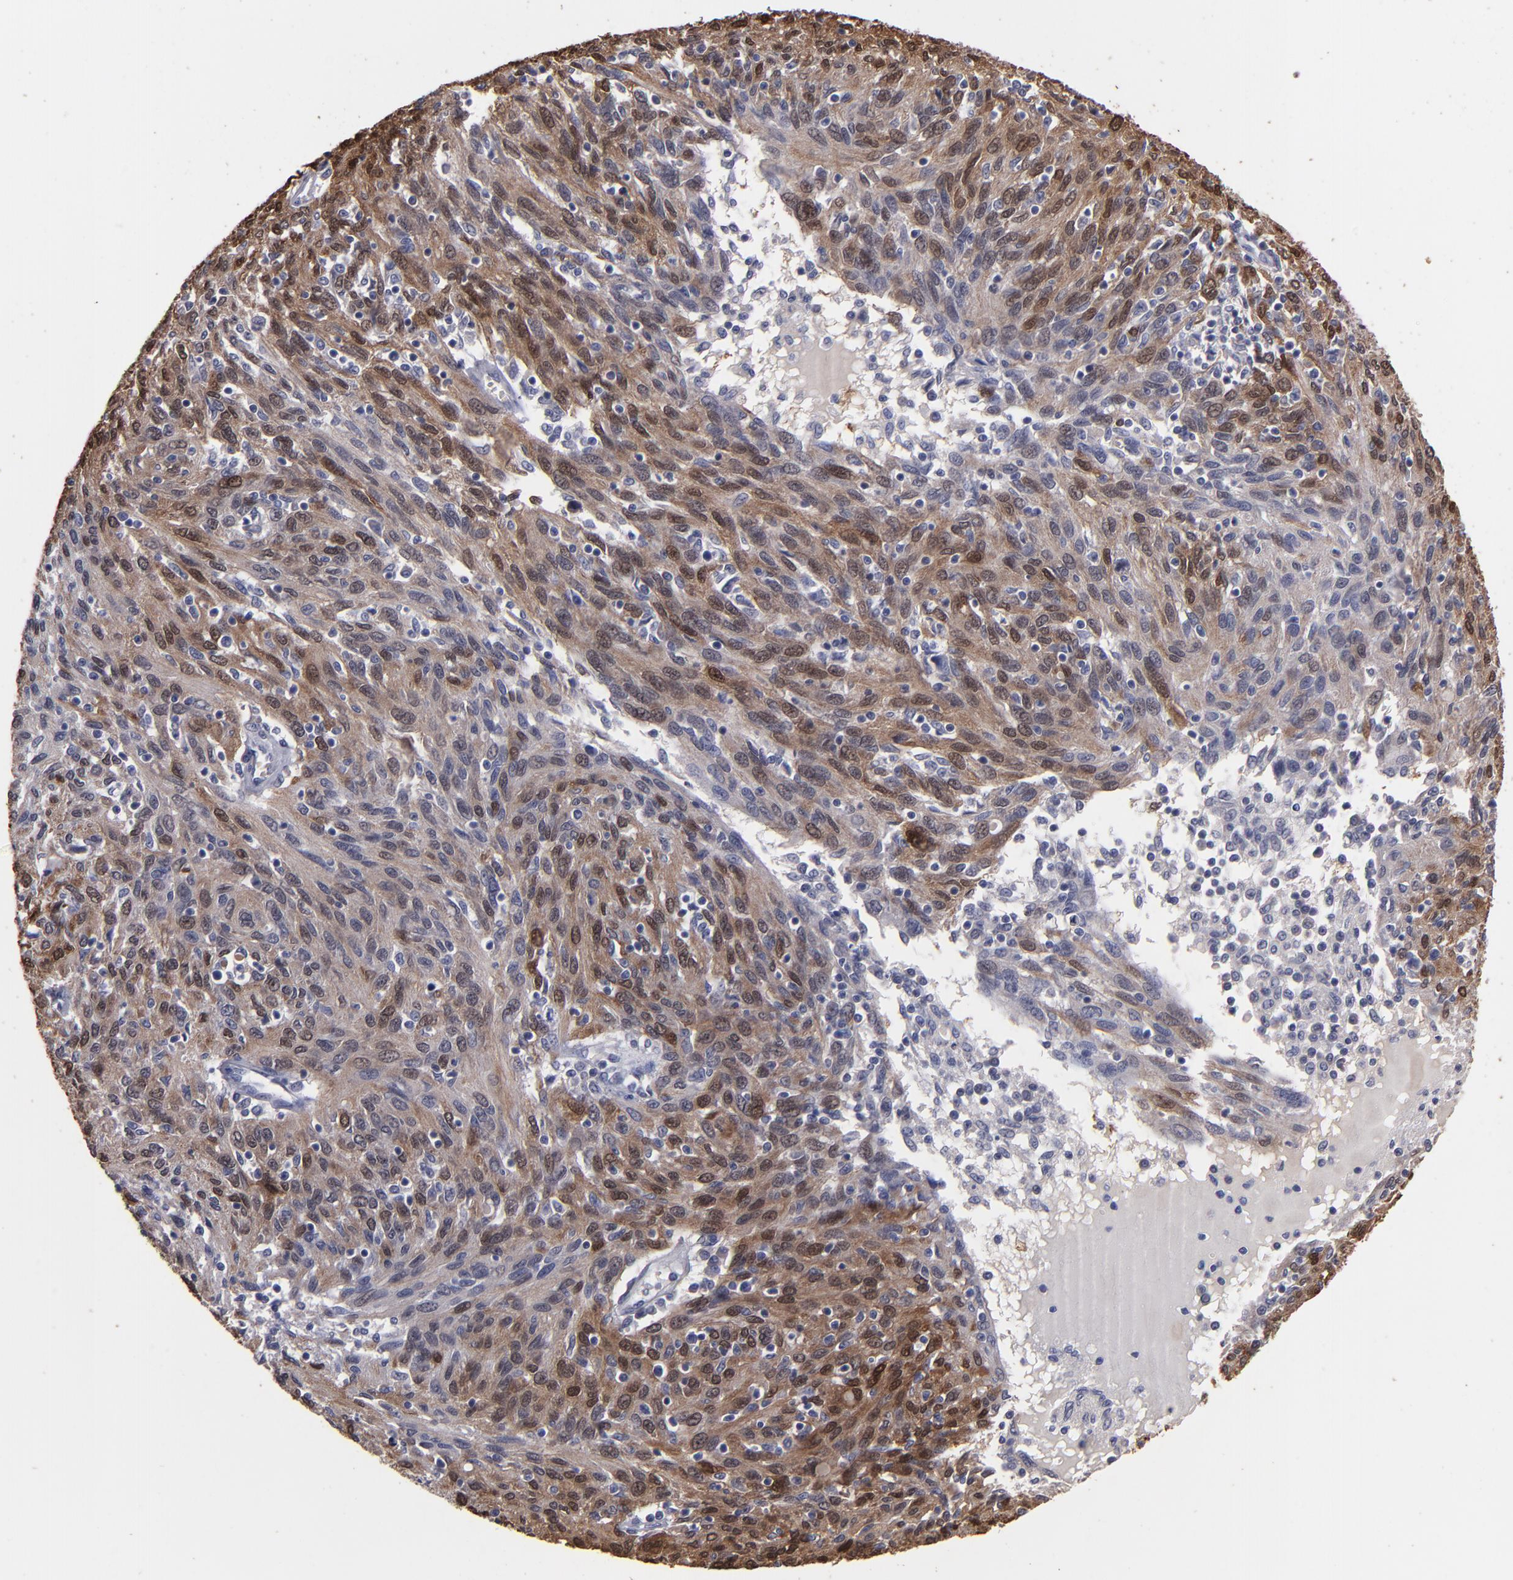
{"staining": {"intensity": "moderate", "quantity": "25%-75%", "location": "cytoplasmic/membranous,nuclear"}, "tissue": "ovarian cancer", "cell_type": "Tumor cells", "image_type": "cancer", "snomed": [{"axis": "morphology", "description": "Carcinoma, endometroid"}, {"axis": "topography", "description": "Ovary"}], "caption": "The immunohistochemical stain labels moderate cytoplasmic/membranous and nuclear staining in tumor cells of ovarian cancer tissue.", "gene": "S100A1", "patient": {"sex": "female", "age": 50}}